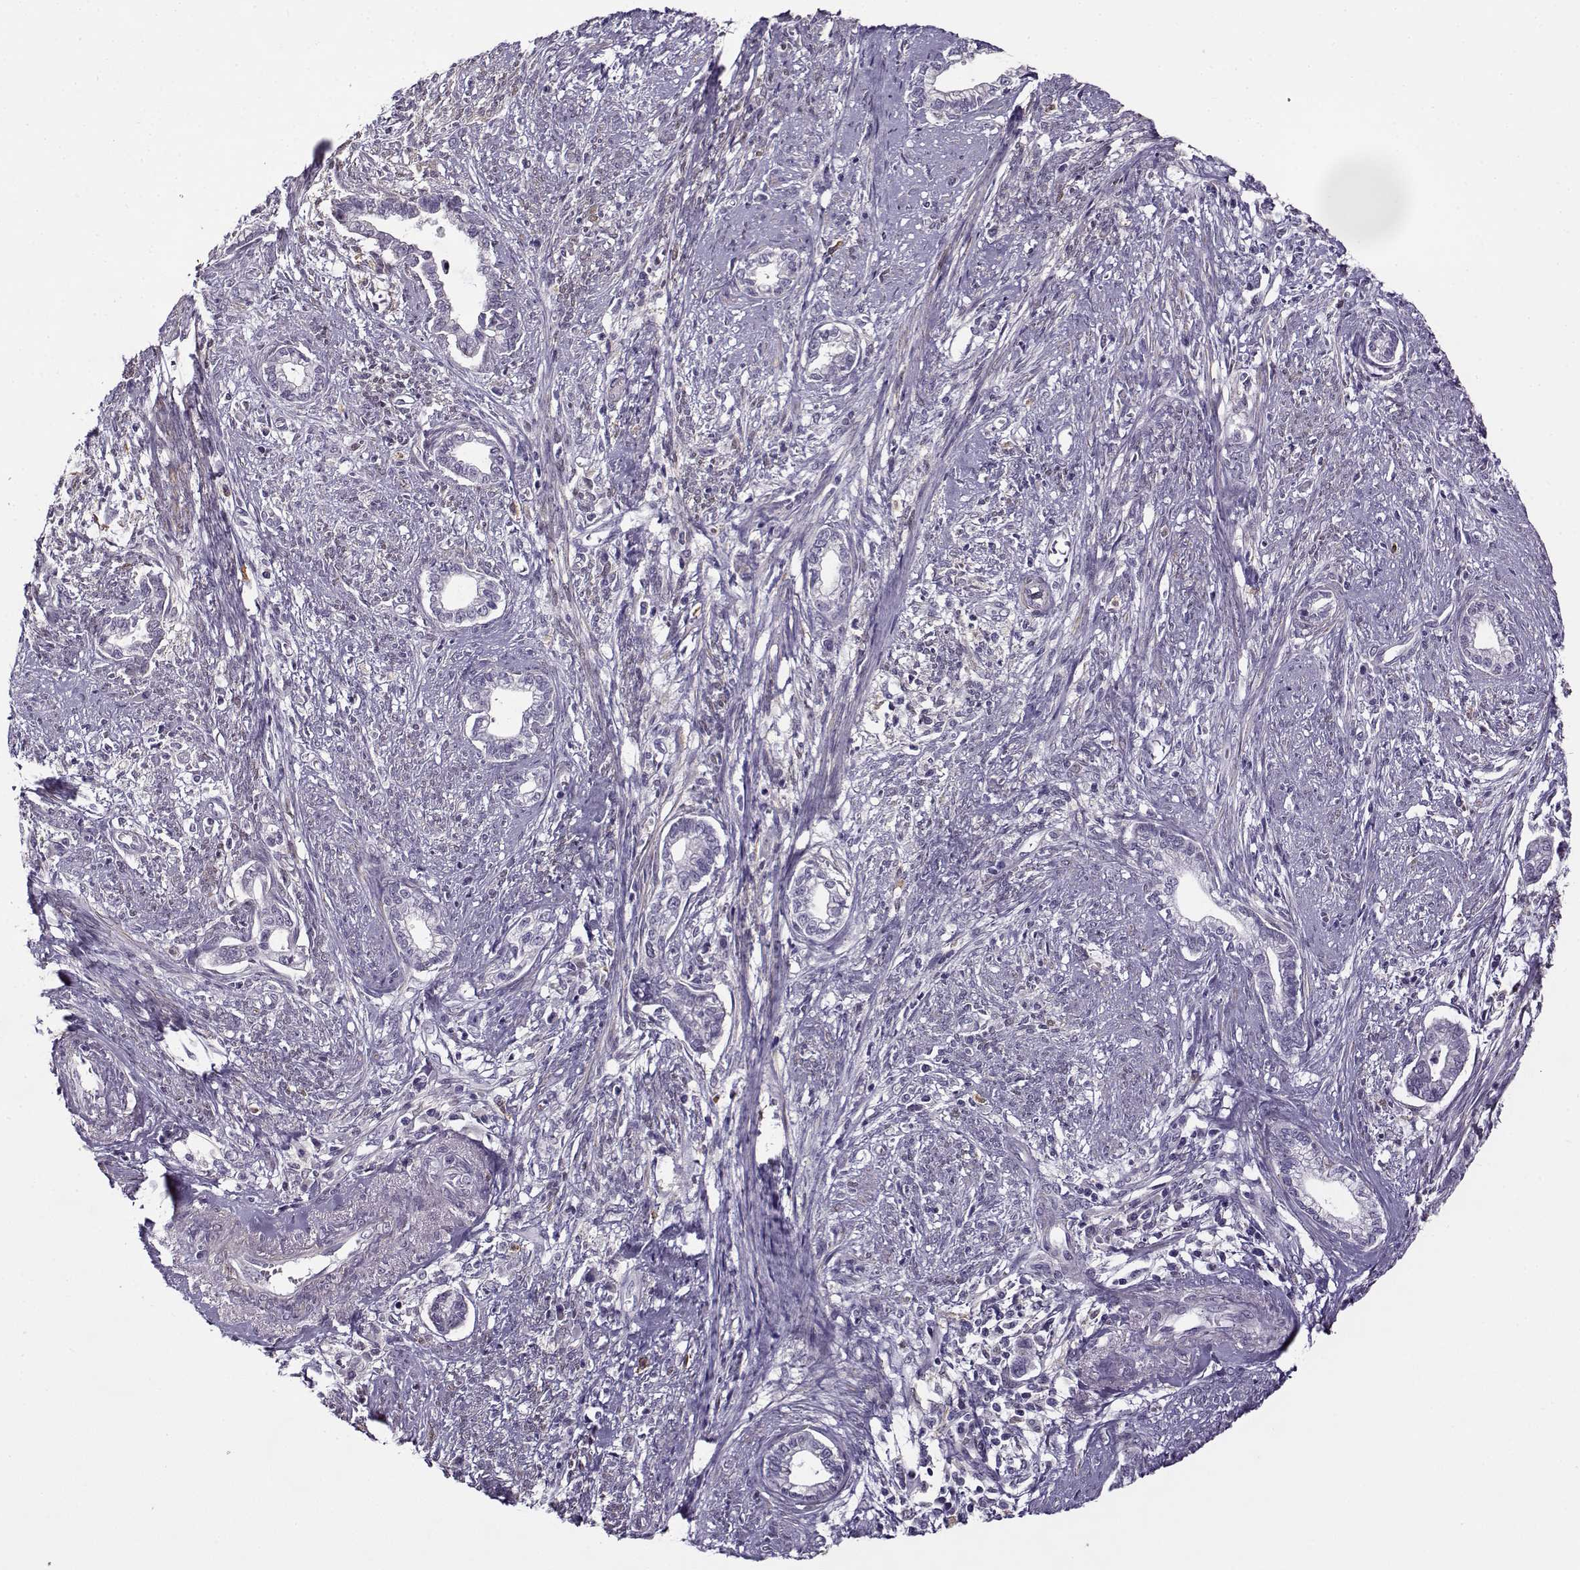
{"staining": {"intensity": "negative", "quantity": "none", "location": "none"}, "tissue": "cervical cancer", "cell_type": "Tumor cells", "image_type": "cancer", "snomed": [{"axis": "morphology", "description": "Adenocarcinoma, NOS"}, {"axis": "topography", "description": "Cervix"}], "caption": "Protein analysis of cervical cancer shows no significant positivity in tumor cells.", "gene": "UCP3", "patient": {"sex": "female", "age": 62}}